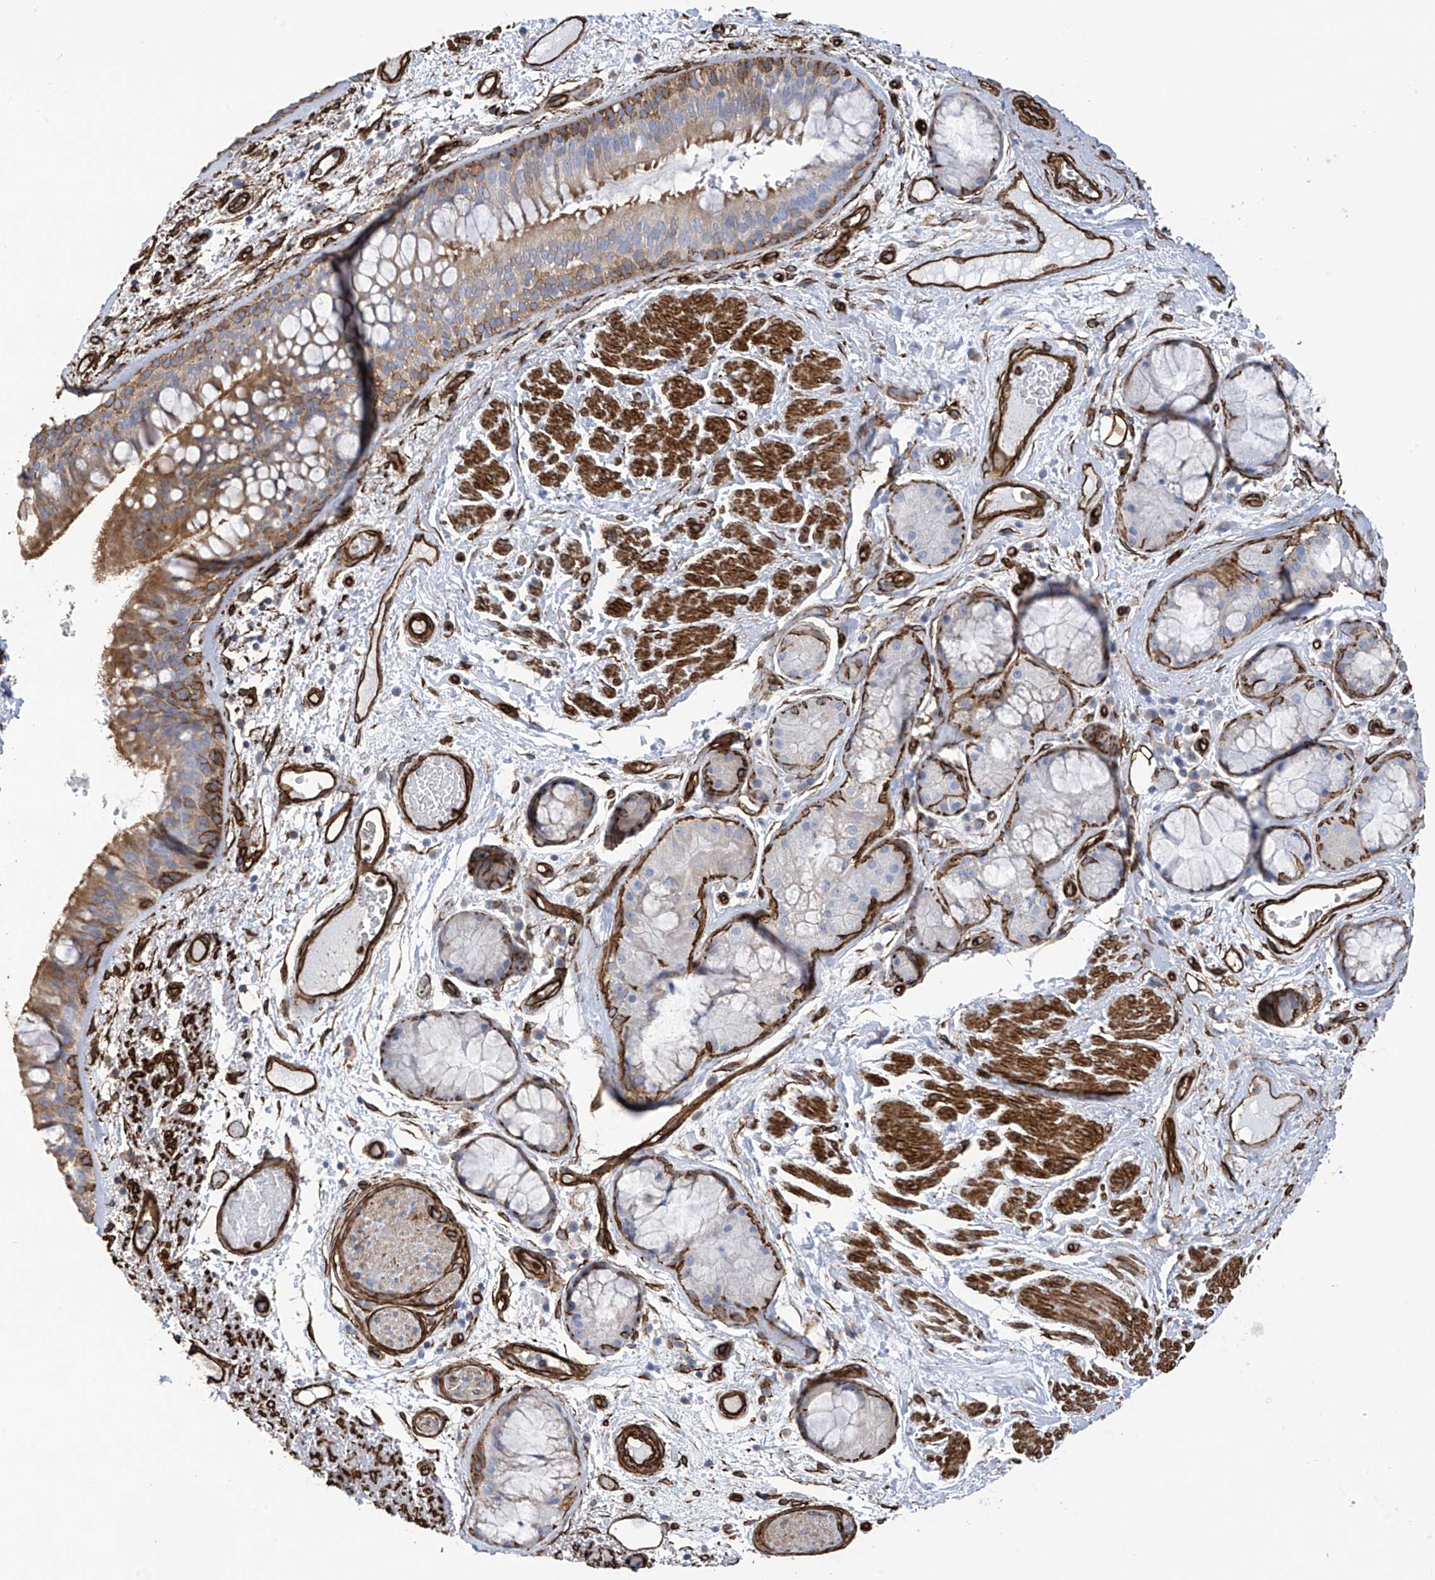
{"staining": {"intensity": "moderate", "quantity": "25%-75%", "location": "cytoplasmic/membranous"}, "tissue": "bronchus", "cell_type": "Respiratory epithelial cells", "image_type": "normal", "snomed": [{"axis": "morphology", "description": "Normal tissue, NOS"}, {"axis": "morphology", "description": "Squamous cell carcinoma, NOS"}, {"axis": "topography", "description": "Lymph node"}, {"axis": "topography", "description": "Bronchus"}, {"axis": "topography", "description": "Lung"}], "caption": "A medium amount of moderate cytoplasmic/membranous staining is seen in about 25%-75% of respiratory epithelial cells in normal bronchus. Using DAB (3,3'-diaminobenzidine) (brown) and hematoxylin (blue) stains, captured at high magnification using brightfield microscopy.", "gene": "UBTD1", "patient": {"sex": "male", "age": 66}}